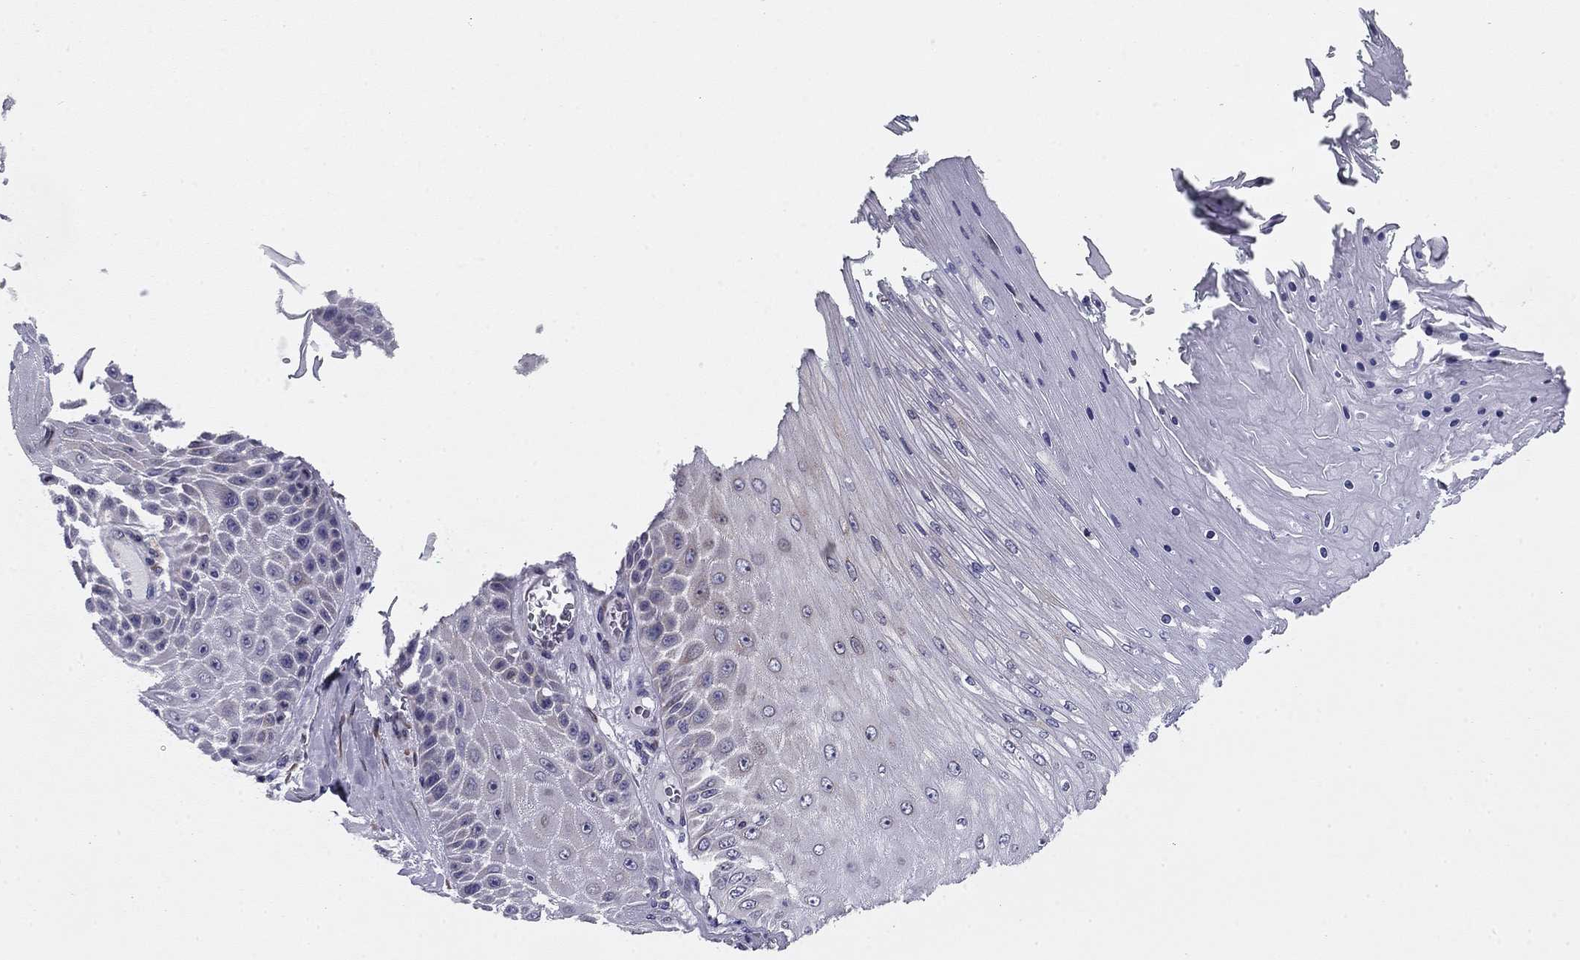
{"staining": {"intensity": "weak", "quantity": "25%-75%", "location": "cytoplasmic/membranous"}, "tissue": "skin cancer", "cell_type": "Tumor cells", "image_type": "cancer", "snomed": [{"axis": "morphology", "description": "Squamous cell carcinoma, NOS"}, {"axis": "topography", "description": "Skin"}], "caption": "Protein analysis of skin squamous cell carcinoma tissue demonstrates weak cytoplasmic/membranous expression in approximately 25%-75% of tumor cells.", "gene": "TMED3", "patient": {"sex": "male", "age": 62}}